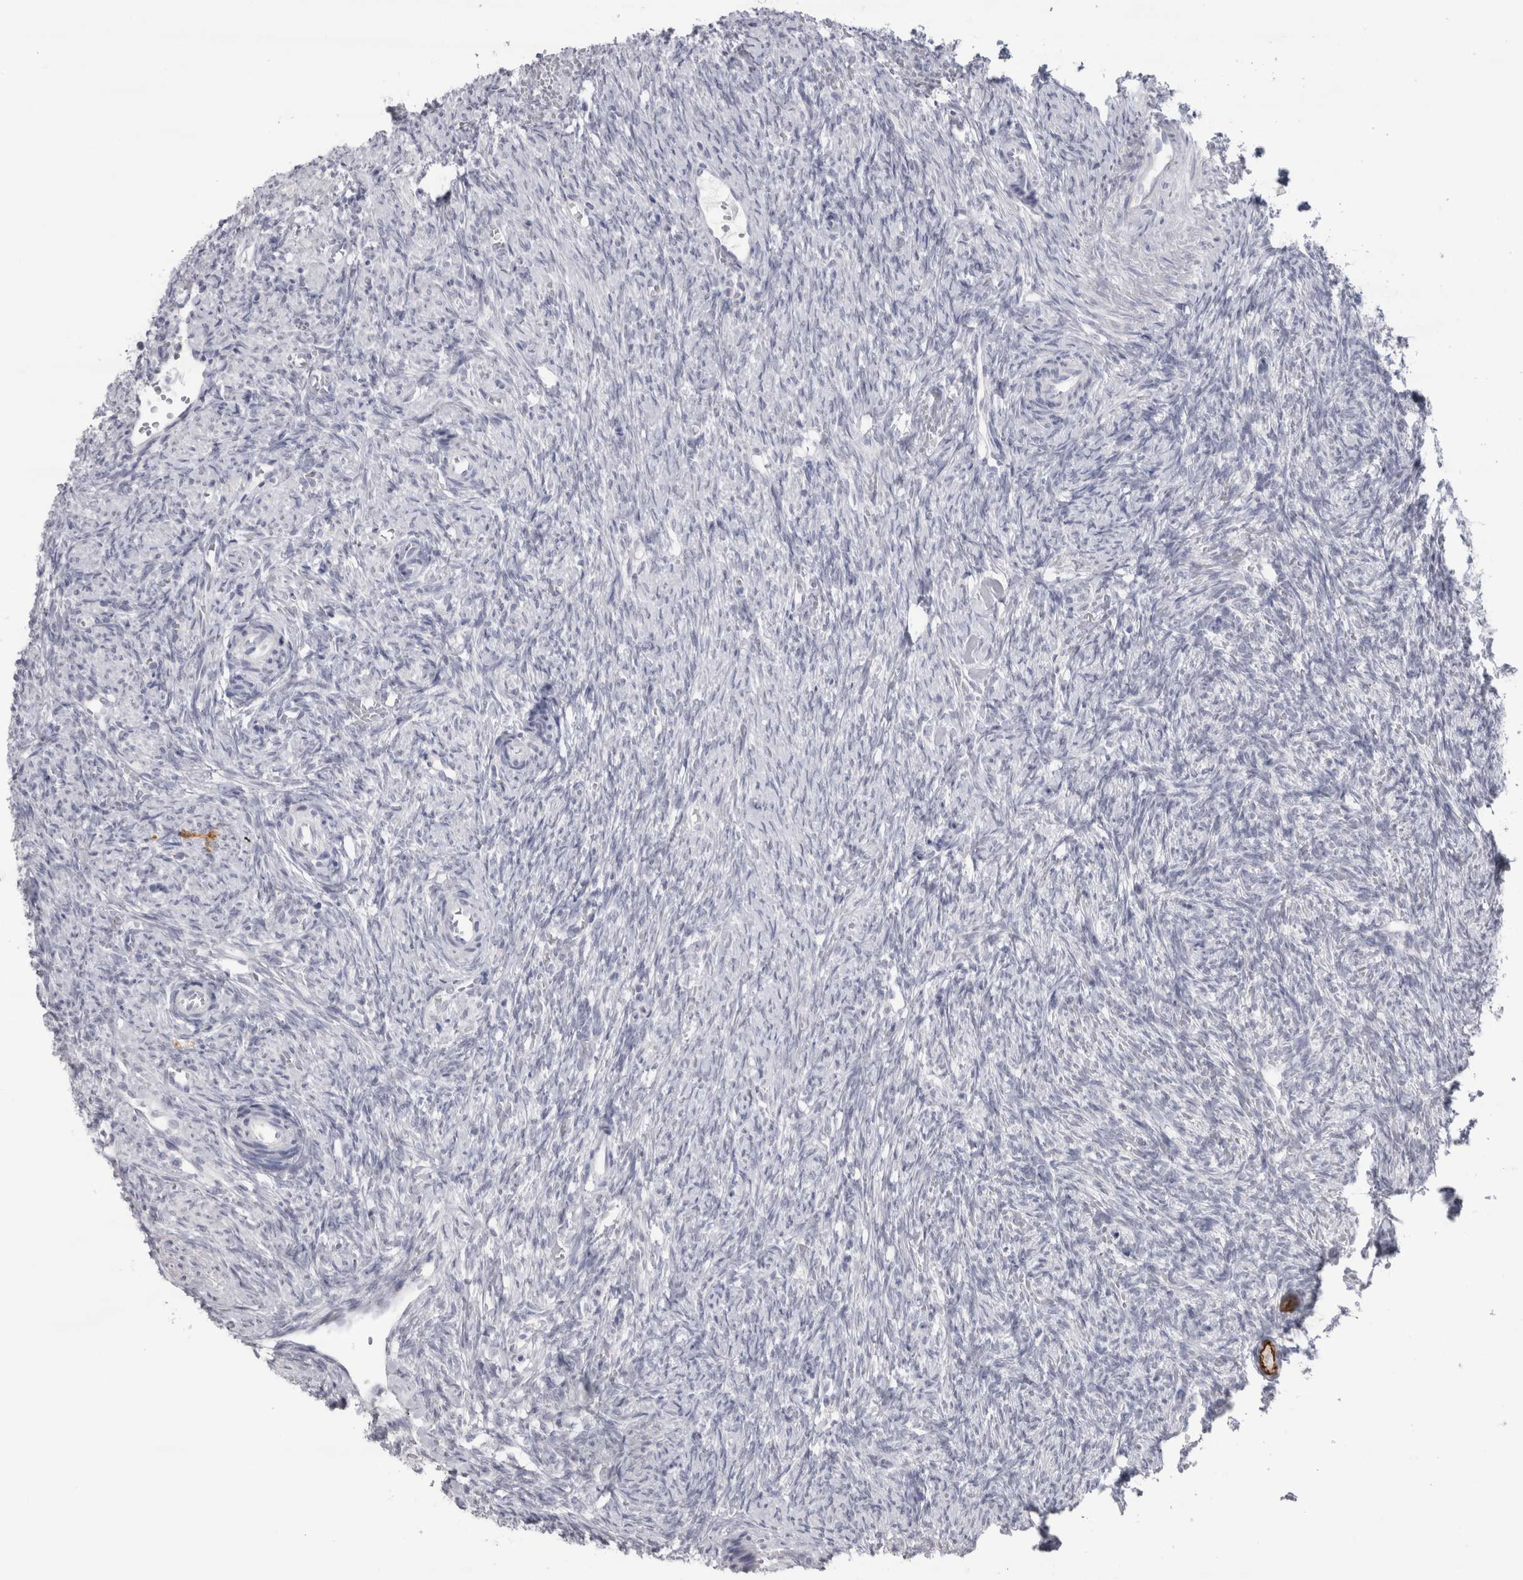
{"staining": {"intensity": "strong", "quantity": ">75%", "location": "cytoplasmic/membranous"}, "tissue": "ovary", "cell_type": "Follicle cells", "image_type": "normal", "snomed": [{"axis": "morphology", "description": "Normal tissue, NOS"}, {"axis": "topography", "description": "Ovary"}], "caption": "About >75% of follicle cells in unremarkable ovary show strong cytoplasmic/membranous protein staining as visualized by brown immunohistochemical staining.", "gene": "CDH17", "patient": {"sex": "female", "age": 41}}